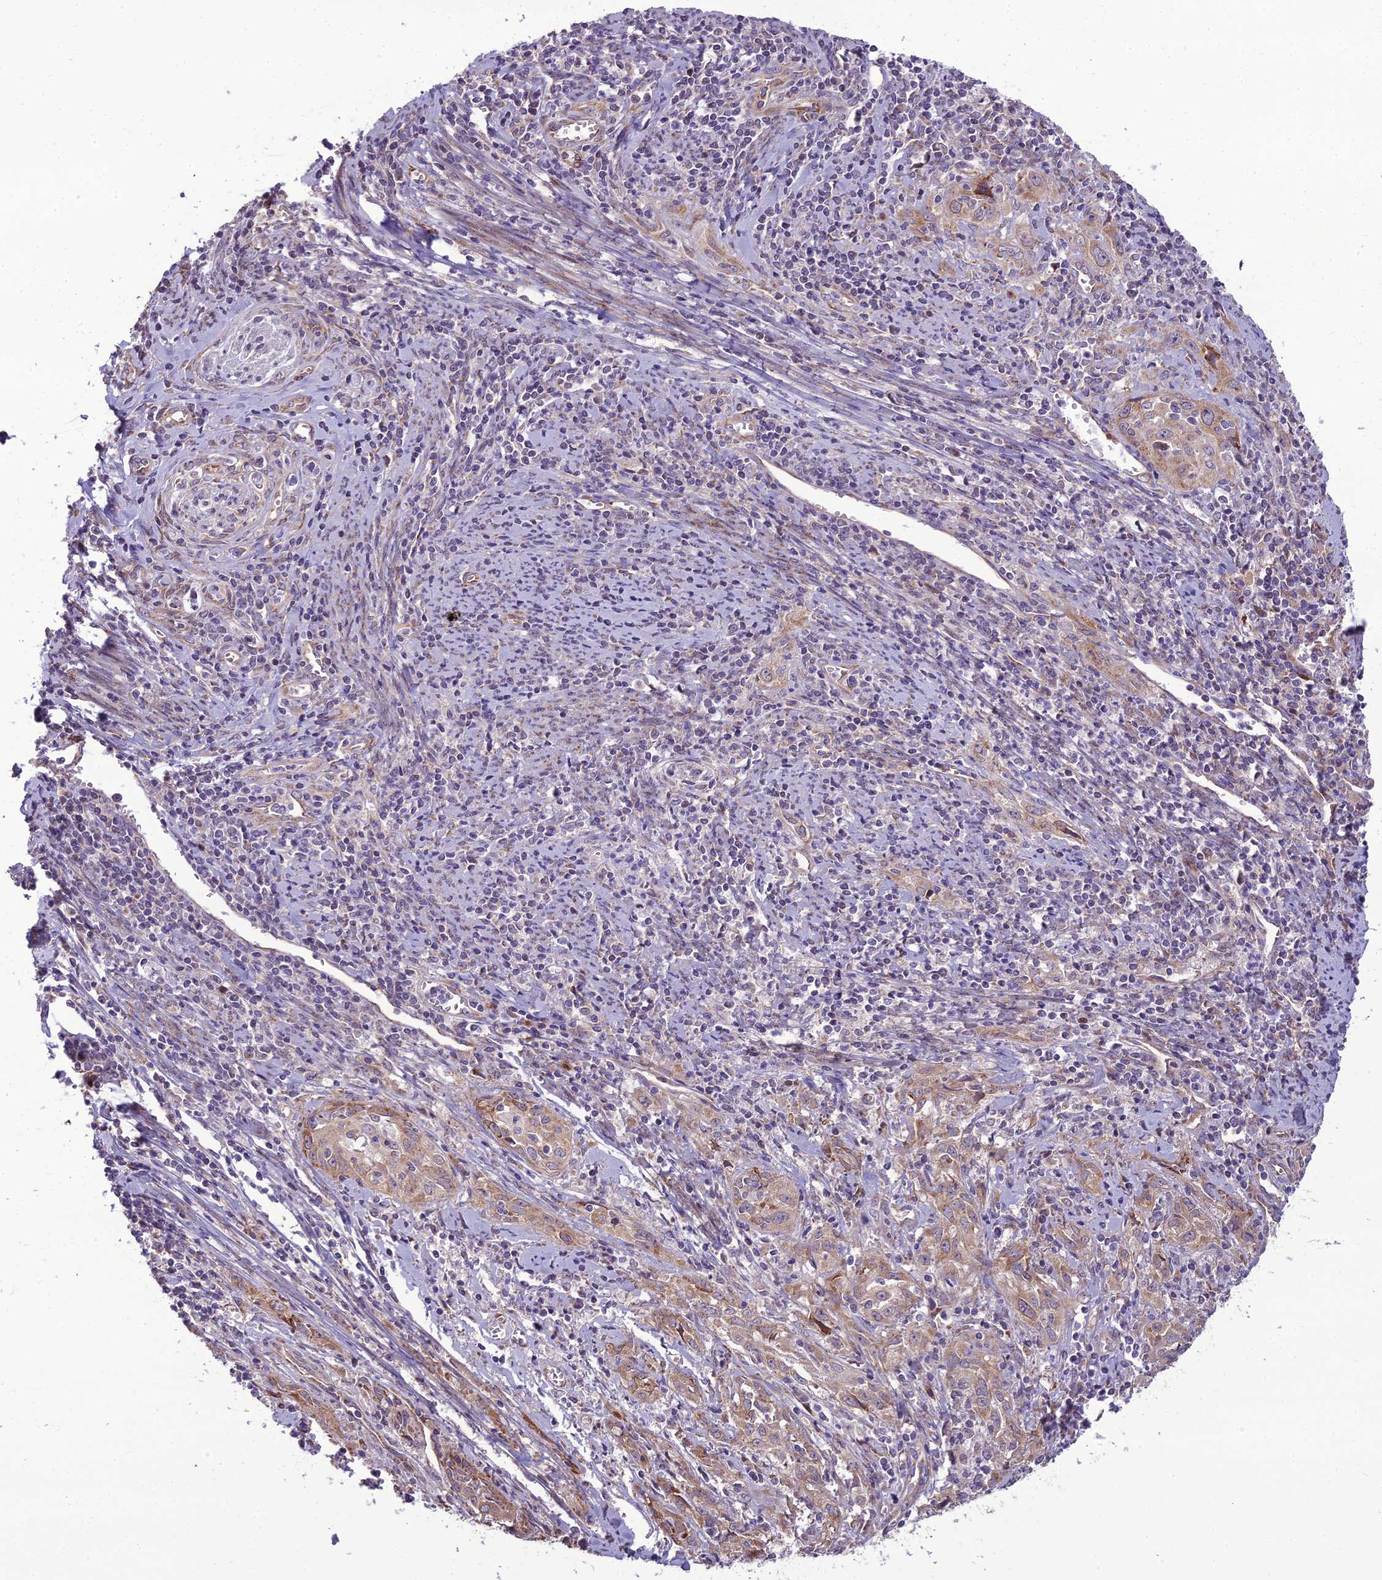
{"staining": {"intensity": "weak", "quantity": "25%-75%", "location": "cytoplasmic/membranous"}, "tissue": "cervical cancer", "cell_type": "Tumor cells", "image_type": "cancer", "snomed": [{"axis": "morphology", "description": "Squamous cell carcinoma, NOS"}, {"axis": "topography", "description": "Cervix"}], "caption": "Immunohistochemistry (IHC) micrograph of human cervical cancer stained for a protein (brown), which demonstrates low levels of weak cytoplasmic/membranous staining in about 25%-75% of tumor cells.", "gene": "NODAL", "patient": {"sex": "female", "age": 57}}